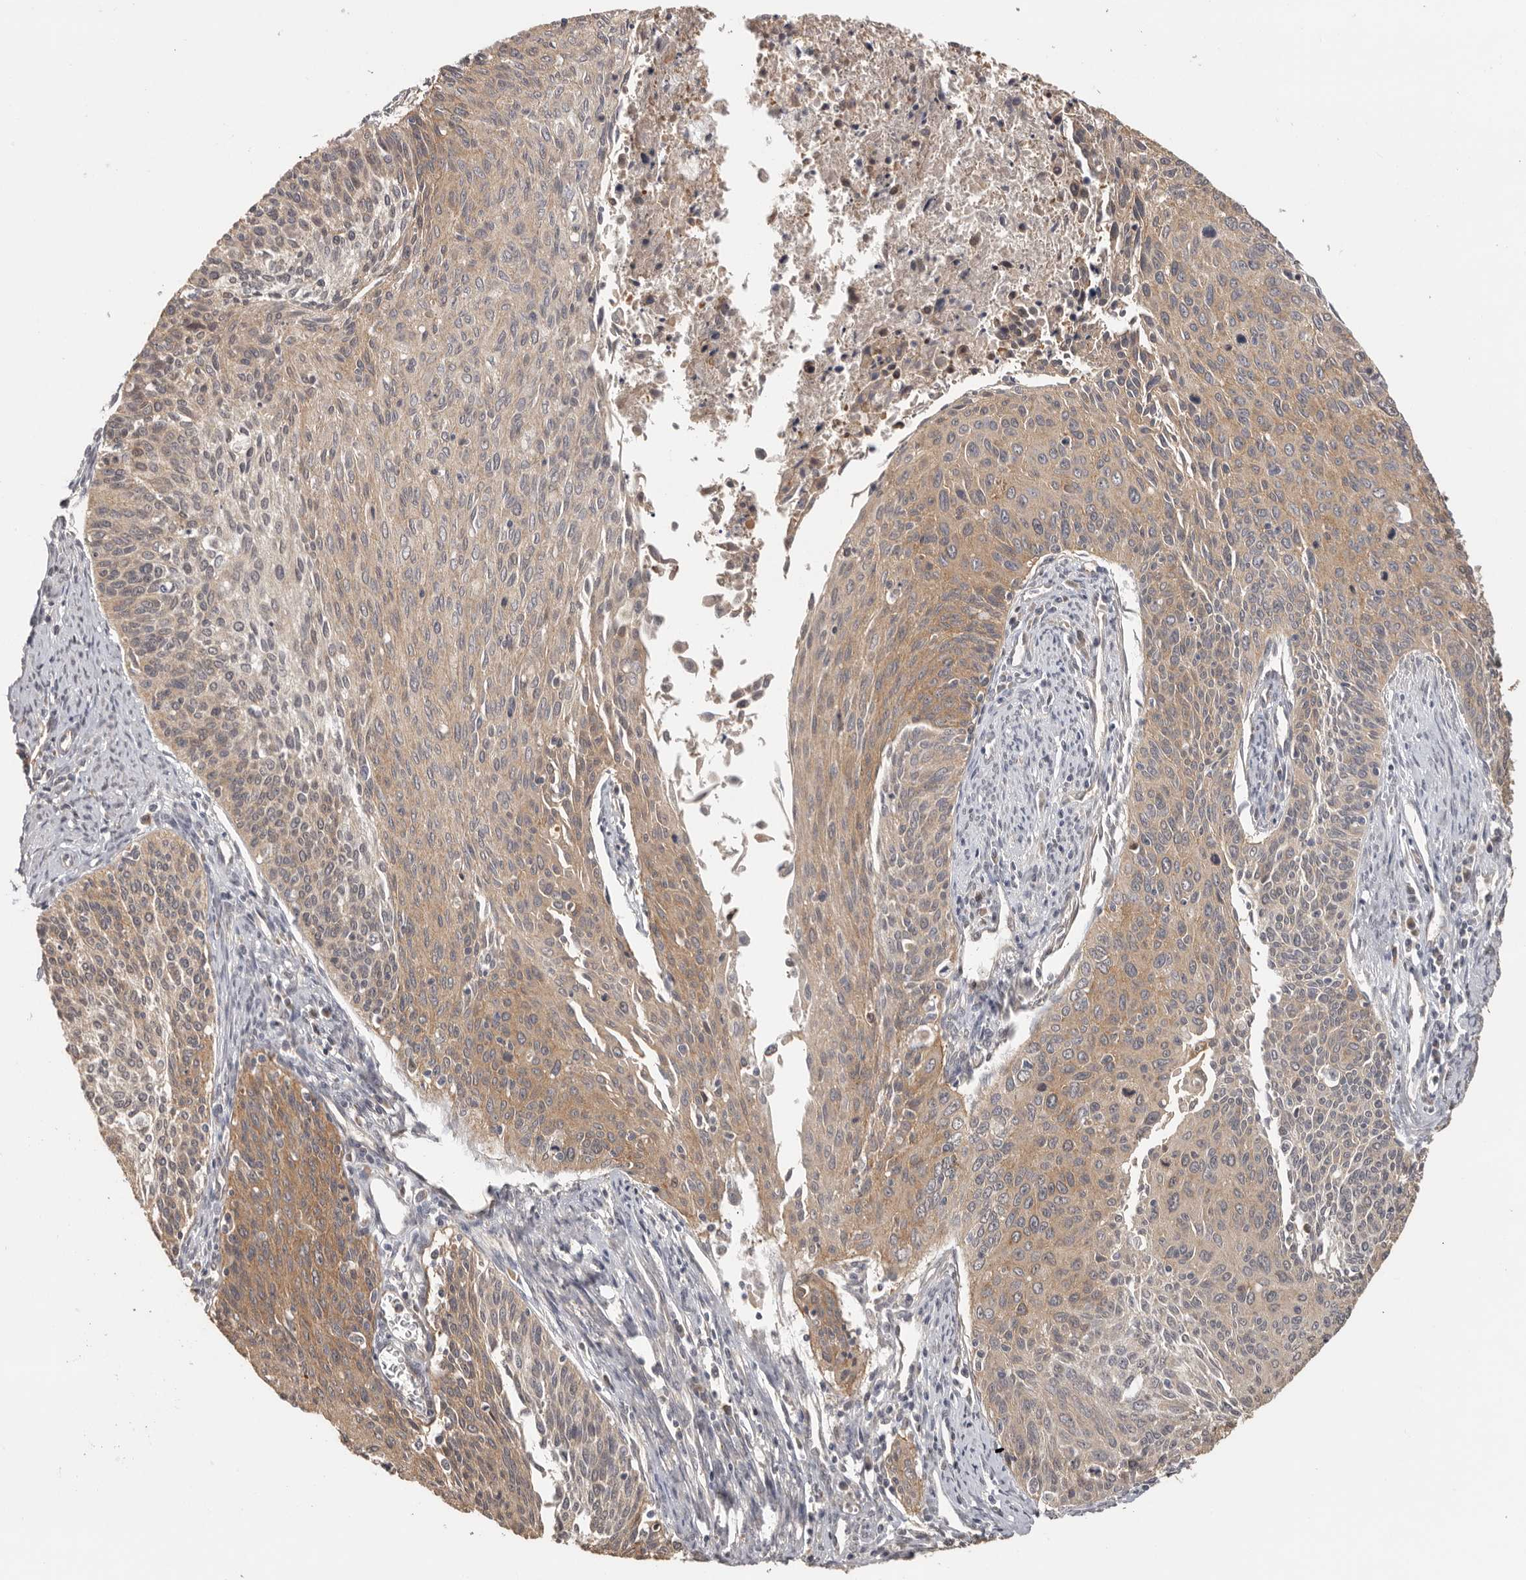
{"staining": {"intensity": "moderate", "quantity": ">75%", "location": "cytoplasmic/membranous"}, "tissue": "cervical cancer", "cell_type": "Tumor cells", "image_type": "cancer", "snomed": [{"axis": "morphology", "description": "Squamous cell carcinoma, NOS"}, {"axis": "topography", "description": "Cervix"}], "caption": "This micrograph displays cervical cancer (squamous cell carcinoma) stained with immunohistochemistry to label a protein in brown. The cytoplasmic/membranous of tumor cells show moderate positivity for the protein. Nuclei are counter-stained blue.", "gene": "BAIAP2", "patient": {"sex": "female", "age": 55}}